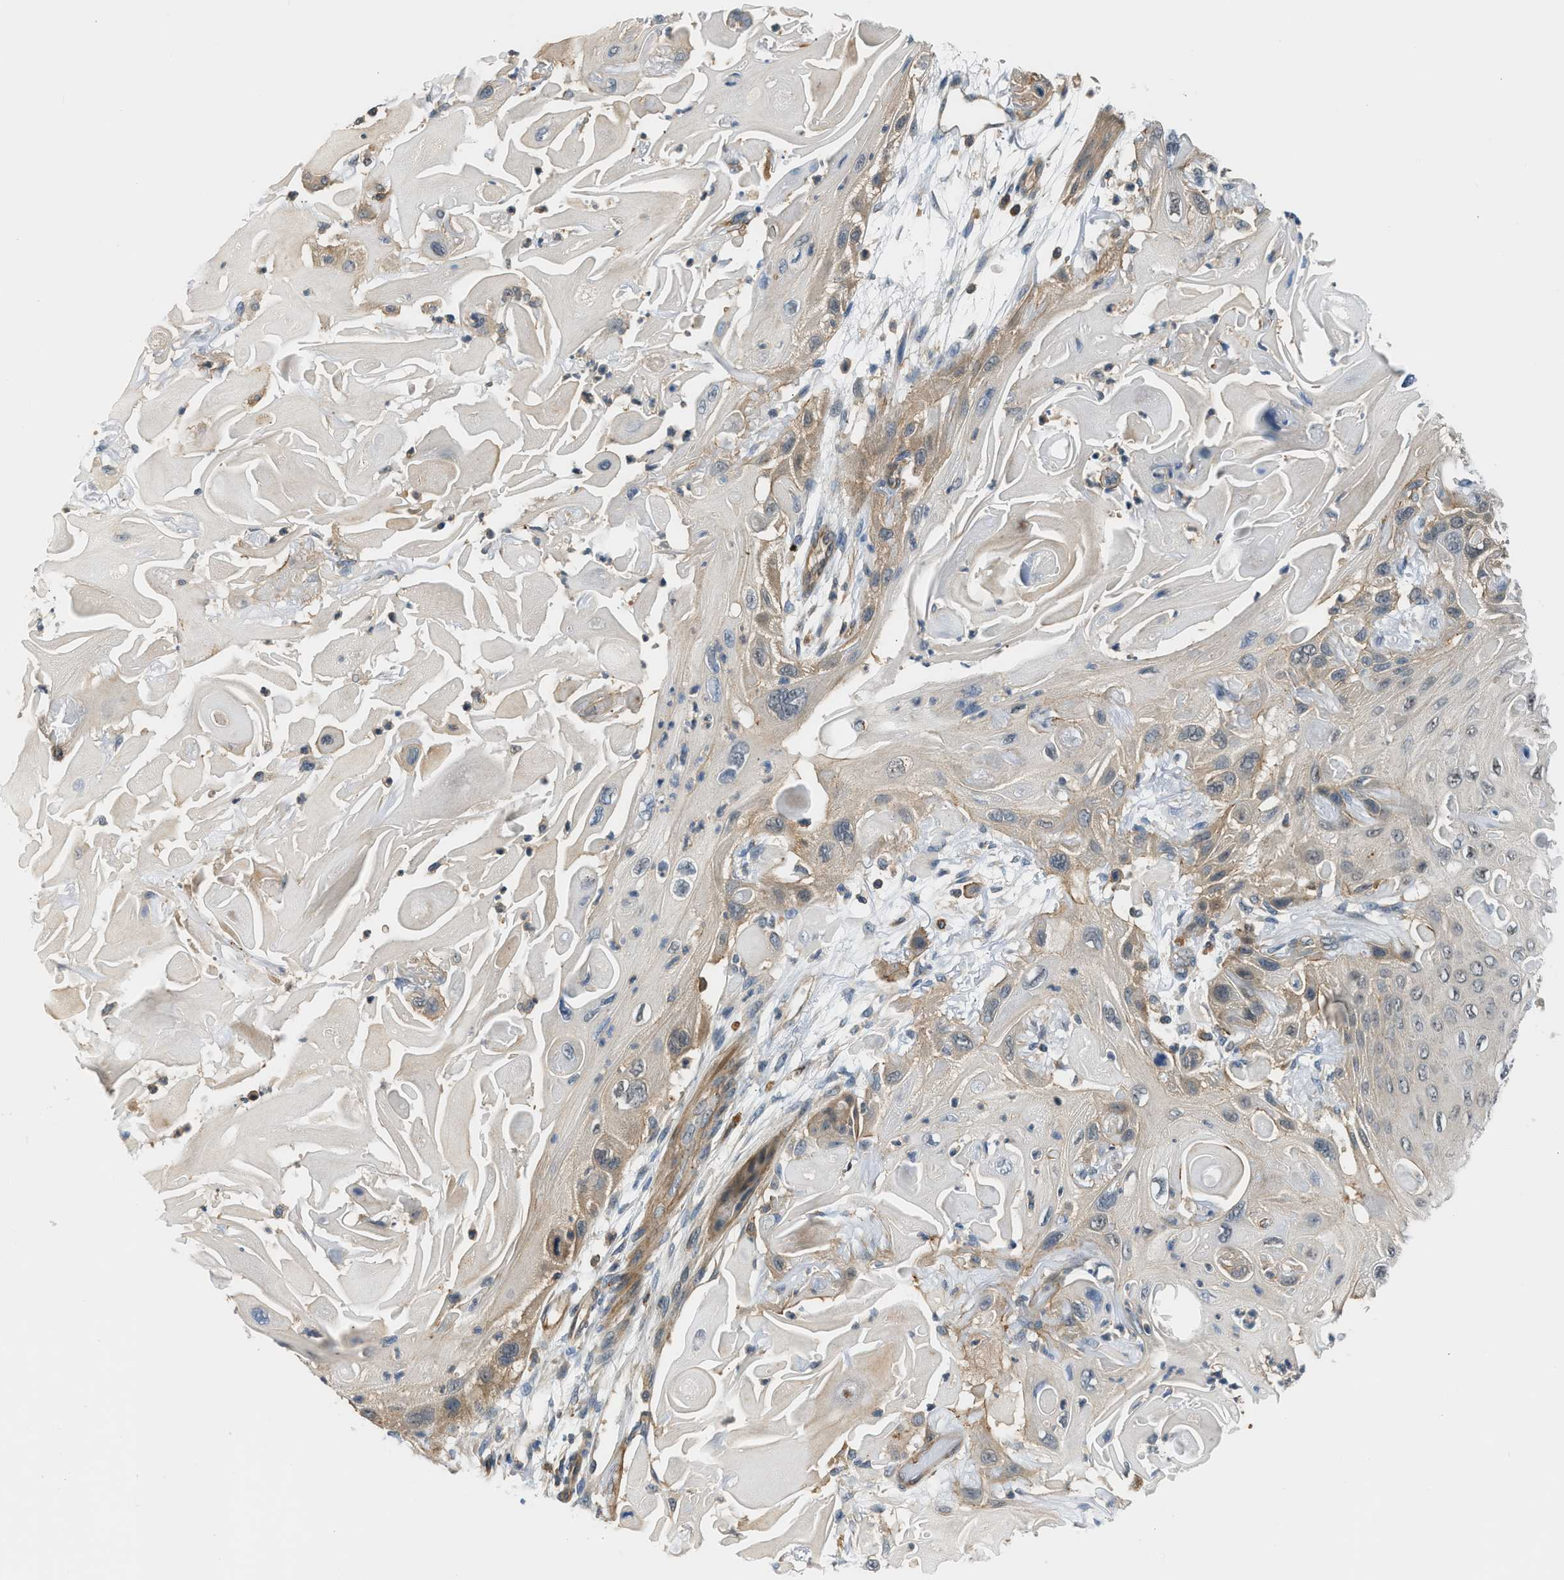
{"staining": {"intensity": "moderate", "quantity": "<25%", "location": "cytoplasmic/membranous"}, "tissue": "skin cancer", "cell_type": "Tumor cells", "image_type": "cancer", "snomed": [{"axis": "morphology", "description": "Squamous cell carcinoma, NOS"}, {"axis": "topography", "description": "Skin"}], "caption": "A histopathology image of skin cancer (squamous cell carcinoma) stained for a protein exhibits moderate cytoplasmic/membranous brown staining in tumor cells.", "gene": "CBLB", "patient": {"sex": "female", "age": 77}}